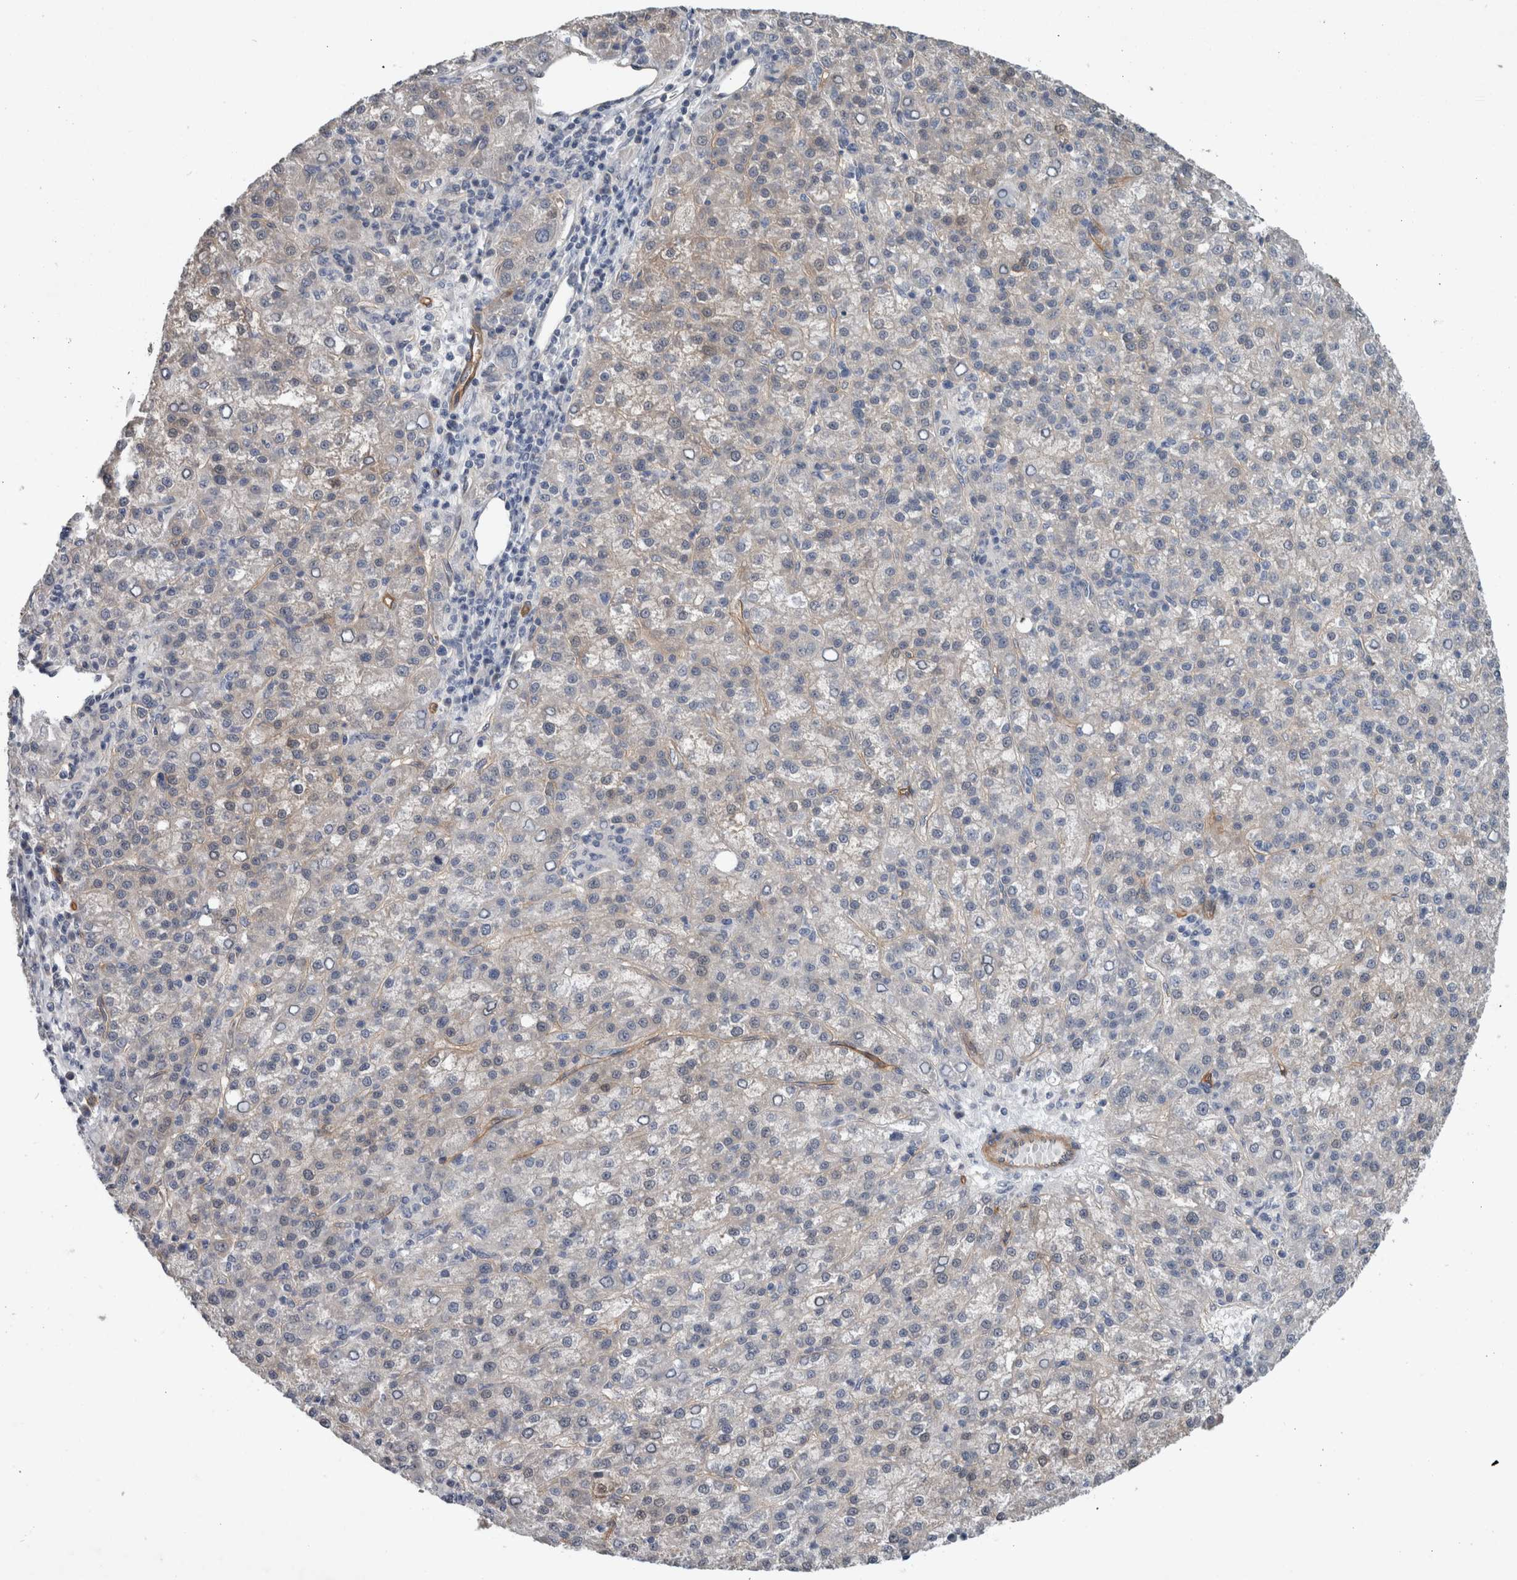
{"staining": {"intensity": "negative", "quantity": "none", "location": "none"}, "tissue": "liver cancer", "cell_type": "Tumor cells", "image_type": "cancer", "snomed": [{"axis": "morphology", "description": "Carcinoma, Hepatocellular, NOS"}, {"axis": "topography", "description": "Liver"}], "caption": "Human liver cancer (hepatocellular carcinoma) stained for a protein using immunohistochemistry shows no staining in tumor cells.", "gene": "BCAM", "patient": {"sex": "female", "age": 58}}